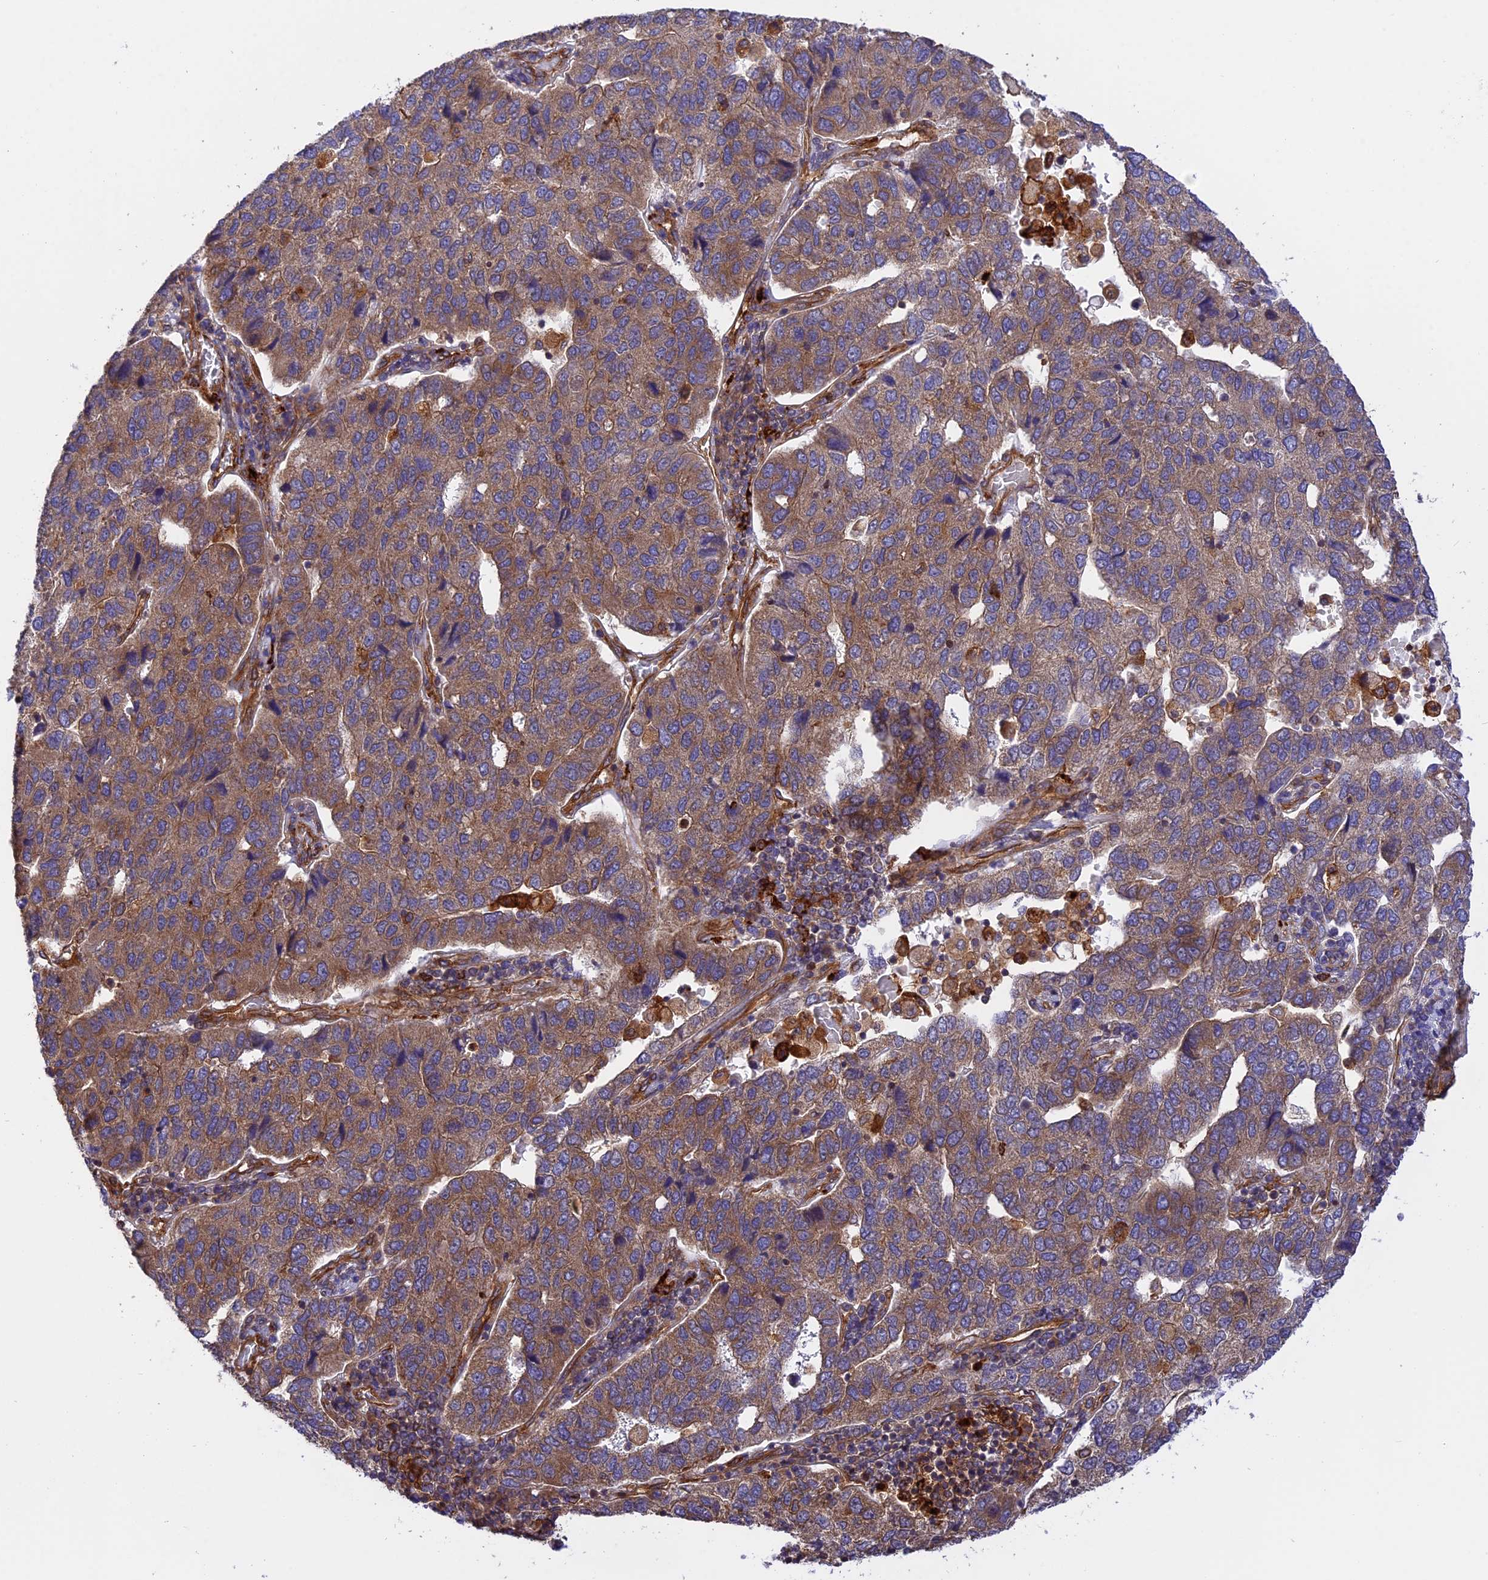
{"staining": {"intensity": "moderate", "quantity": ">75%", "location": "cytoplasmic/membranous"}, "tissue": "pancreatic cancer", "cell_type": "Tumor cells", "image_type": "cancer", "snomed": [{"axis": "morphology", "description": "Adenocarcinoma, NOS"}, {"axis": "topography", "description": "Pancreas"}], "caption": "Human pancreatic cancer stained with a brown dye reveals moderate cytoplasmic/membranous positive expression in approximately >75% of tumor cells.", "gene": "C5orf22", "patient": {"sex": "female", "age": 61}}